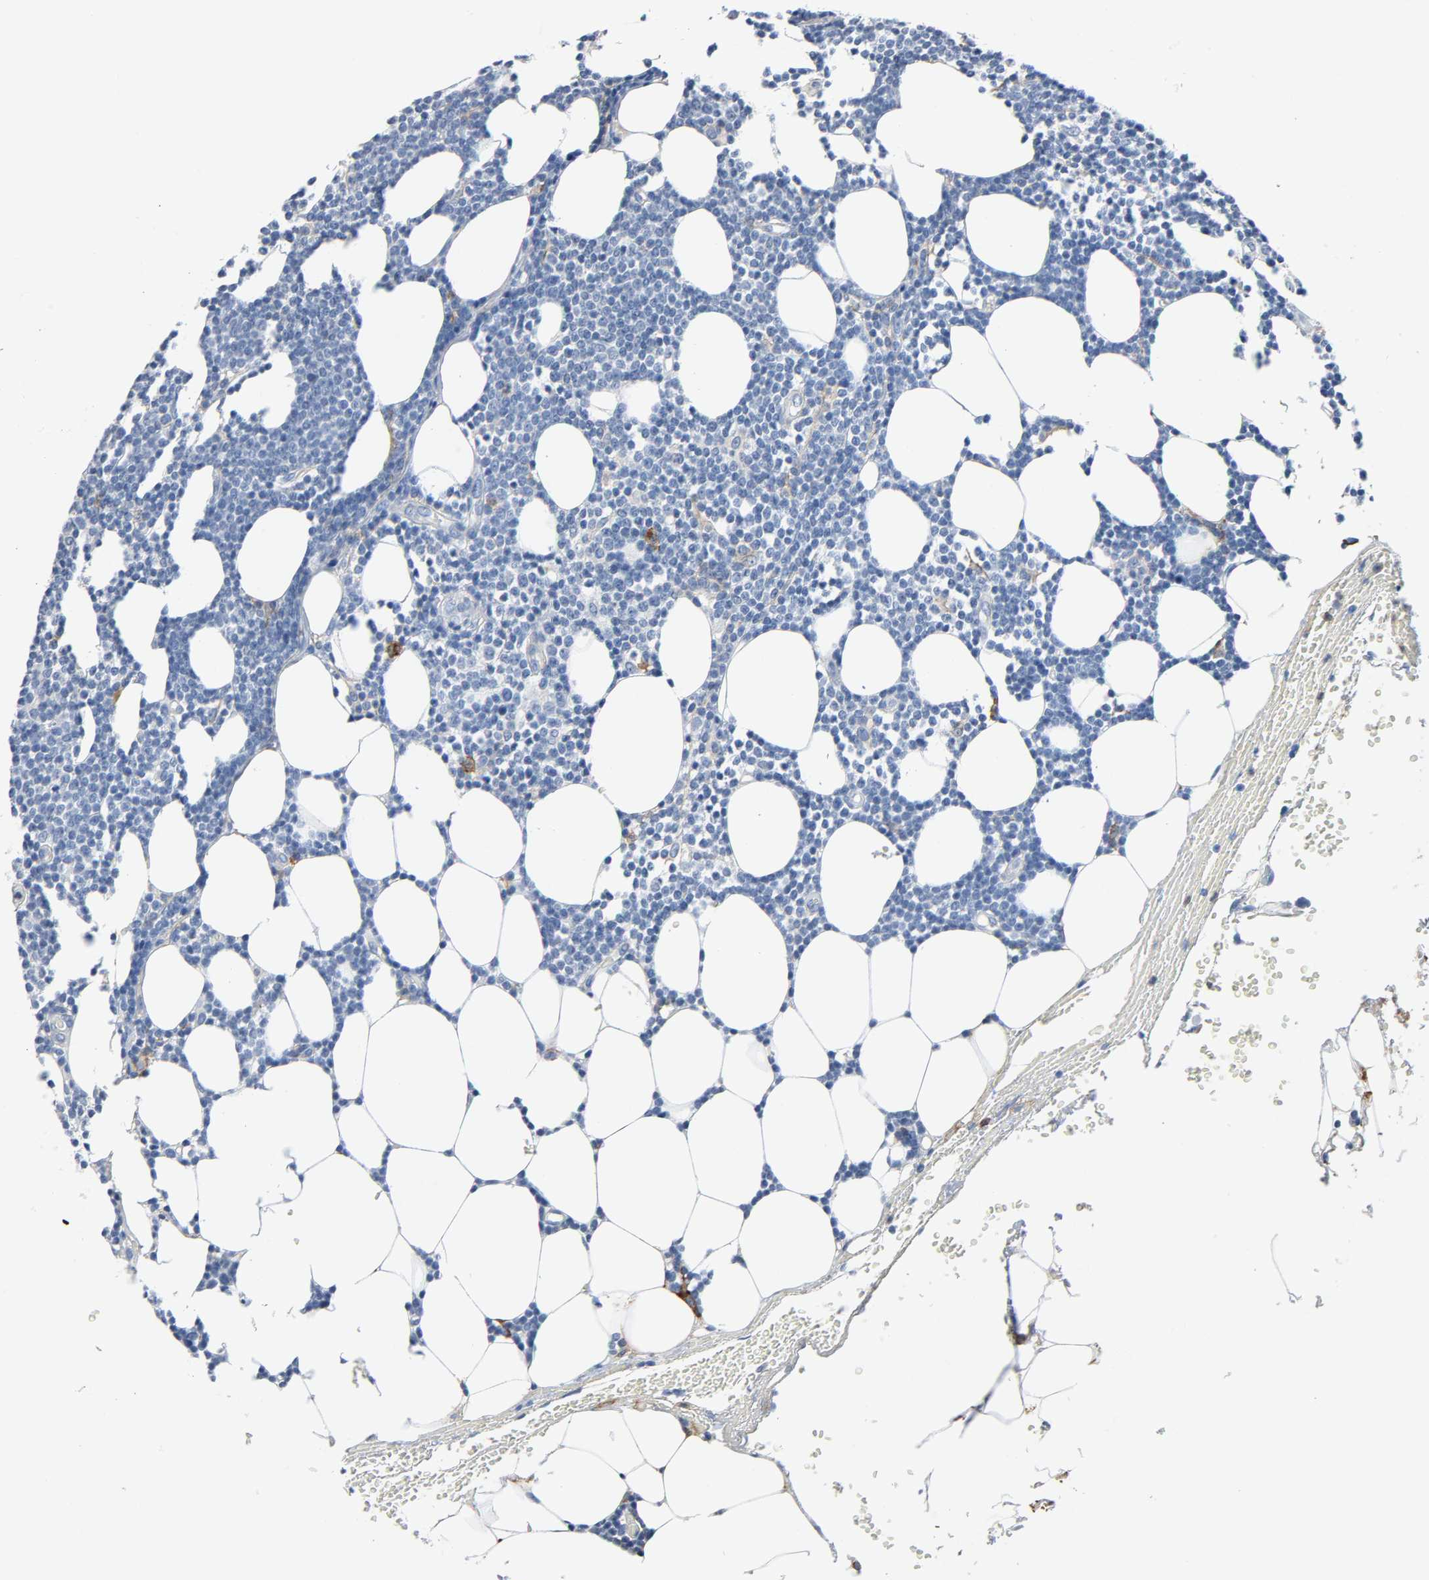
{"staining": {"intensity": "negative", "quantity": "none", "location": "none"}, "tissue": "lymphoma", "cell_type": "Tumor cells", "image_type": "cancer", "snomed": [{"axis": "morphology", "description": "Malignant lymphoma, non-Hodgkin's type, Low grade"}, {"axis": "topography", "description": "Soft tissue"}], "caption": "This histopathology image is of lymphoma stained with immunohistochemistry to label a protein in brown with the nuclei are counter-stained blue. There is no positivity in tumor cells.", "gene": "ANPEP", "patient": {"sex": "male", "age": 92}}